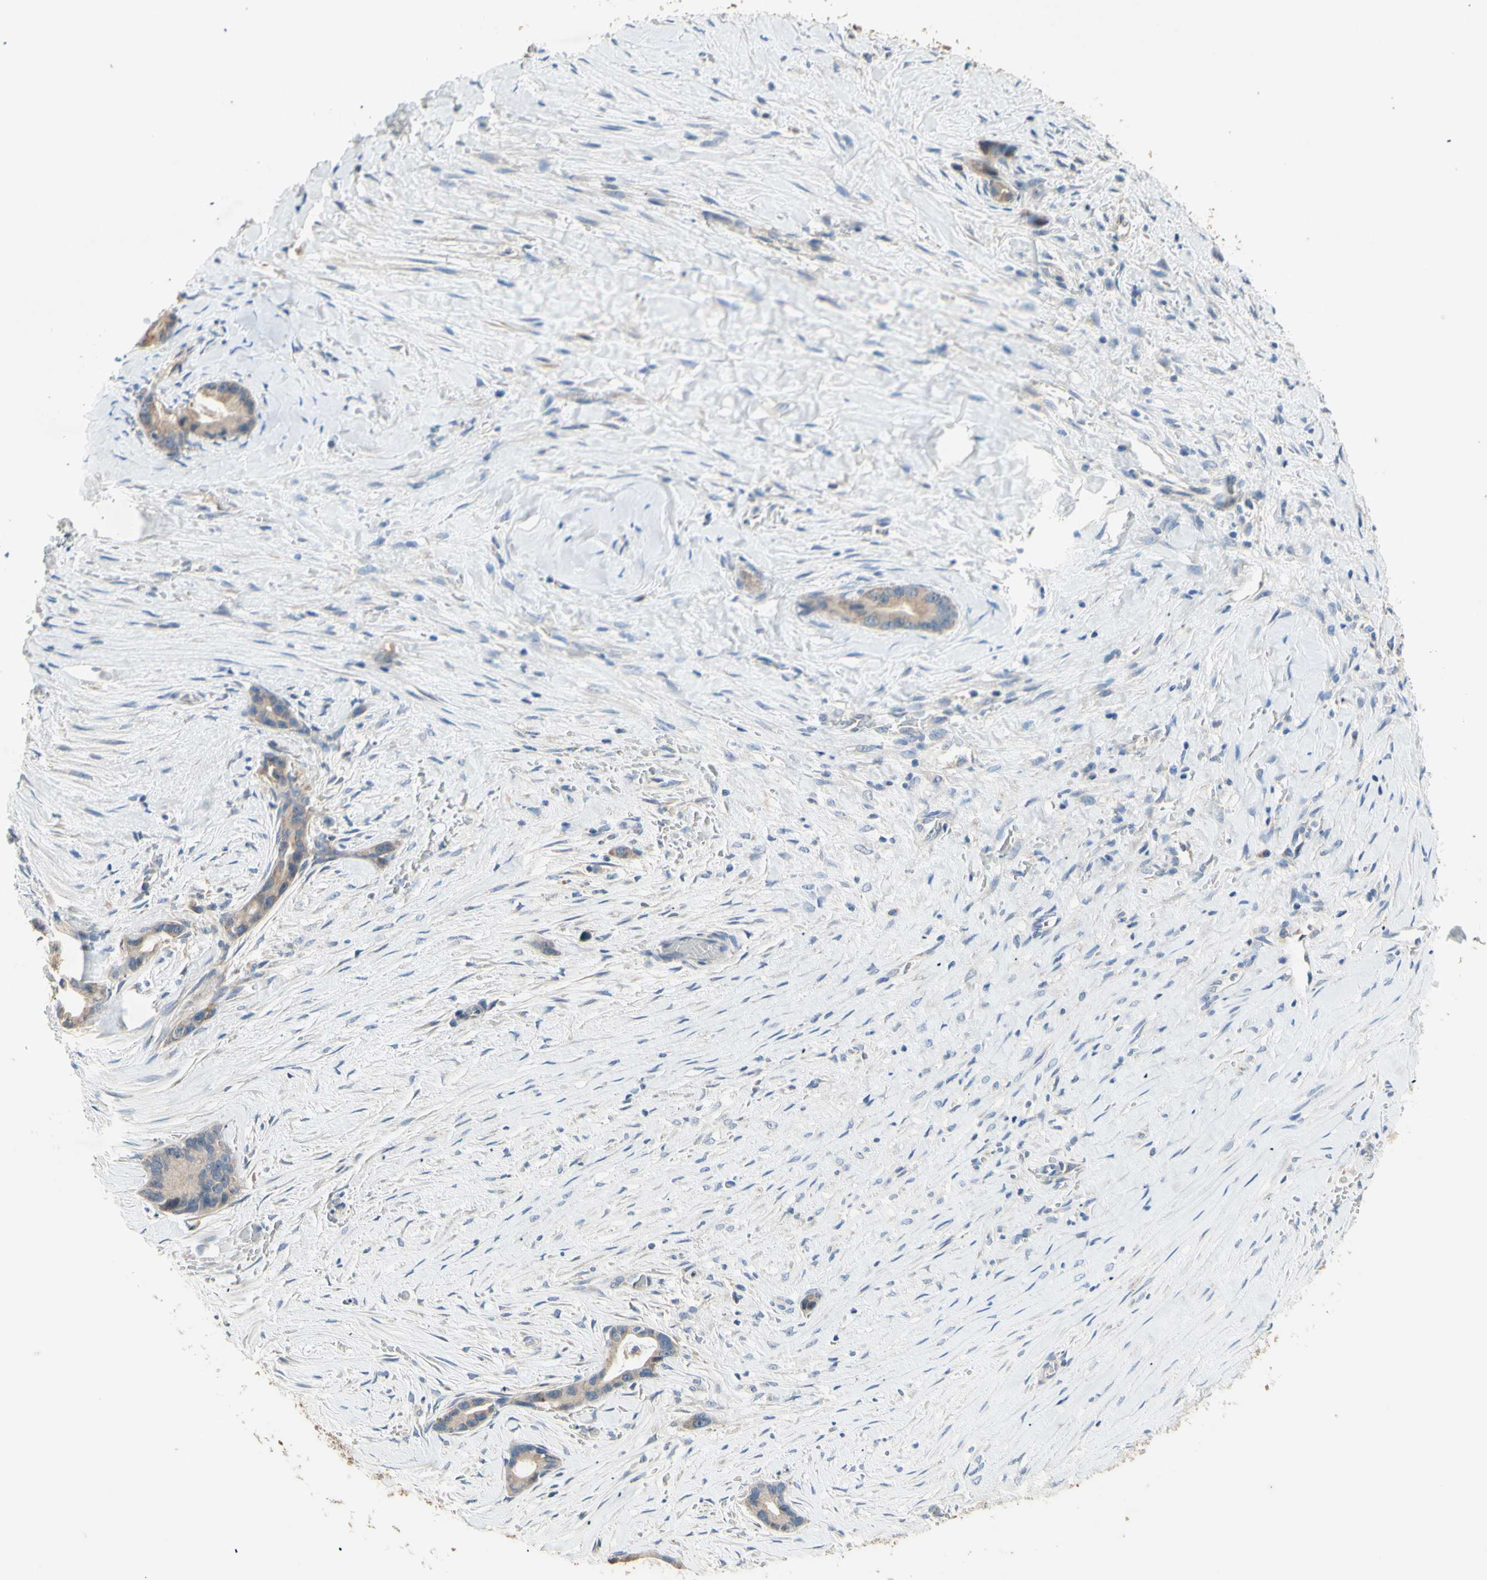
{"staining": {"intensity": "weak", "quantity": ">75%", "location": "cytoplasmic/membranous"}, "tissue": "liver cancer", "cell_type": "Tumor cells", "image_type": "cancer", "snomed": [{"axis": "morphology", "description": "Cholangiocarcinoma"}, {"axis": "topography", "description": "Liver"}], "caption": "This histopathology image demonstrates immunohistochemistry staining of human liver cancer, with low weak cytoplasmic/membranous expression in approximately >75% of tumor cells.", "gene": "PTGIS", "patient": {"sex": "female", "age": 55}}